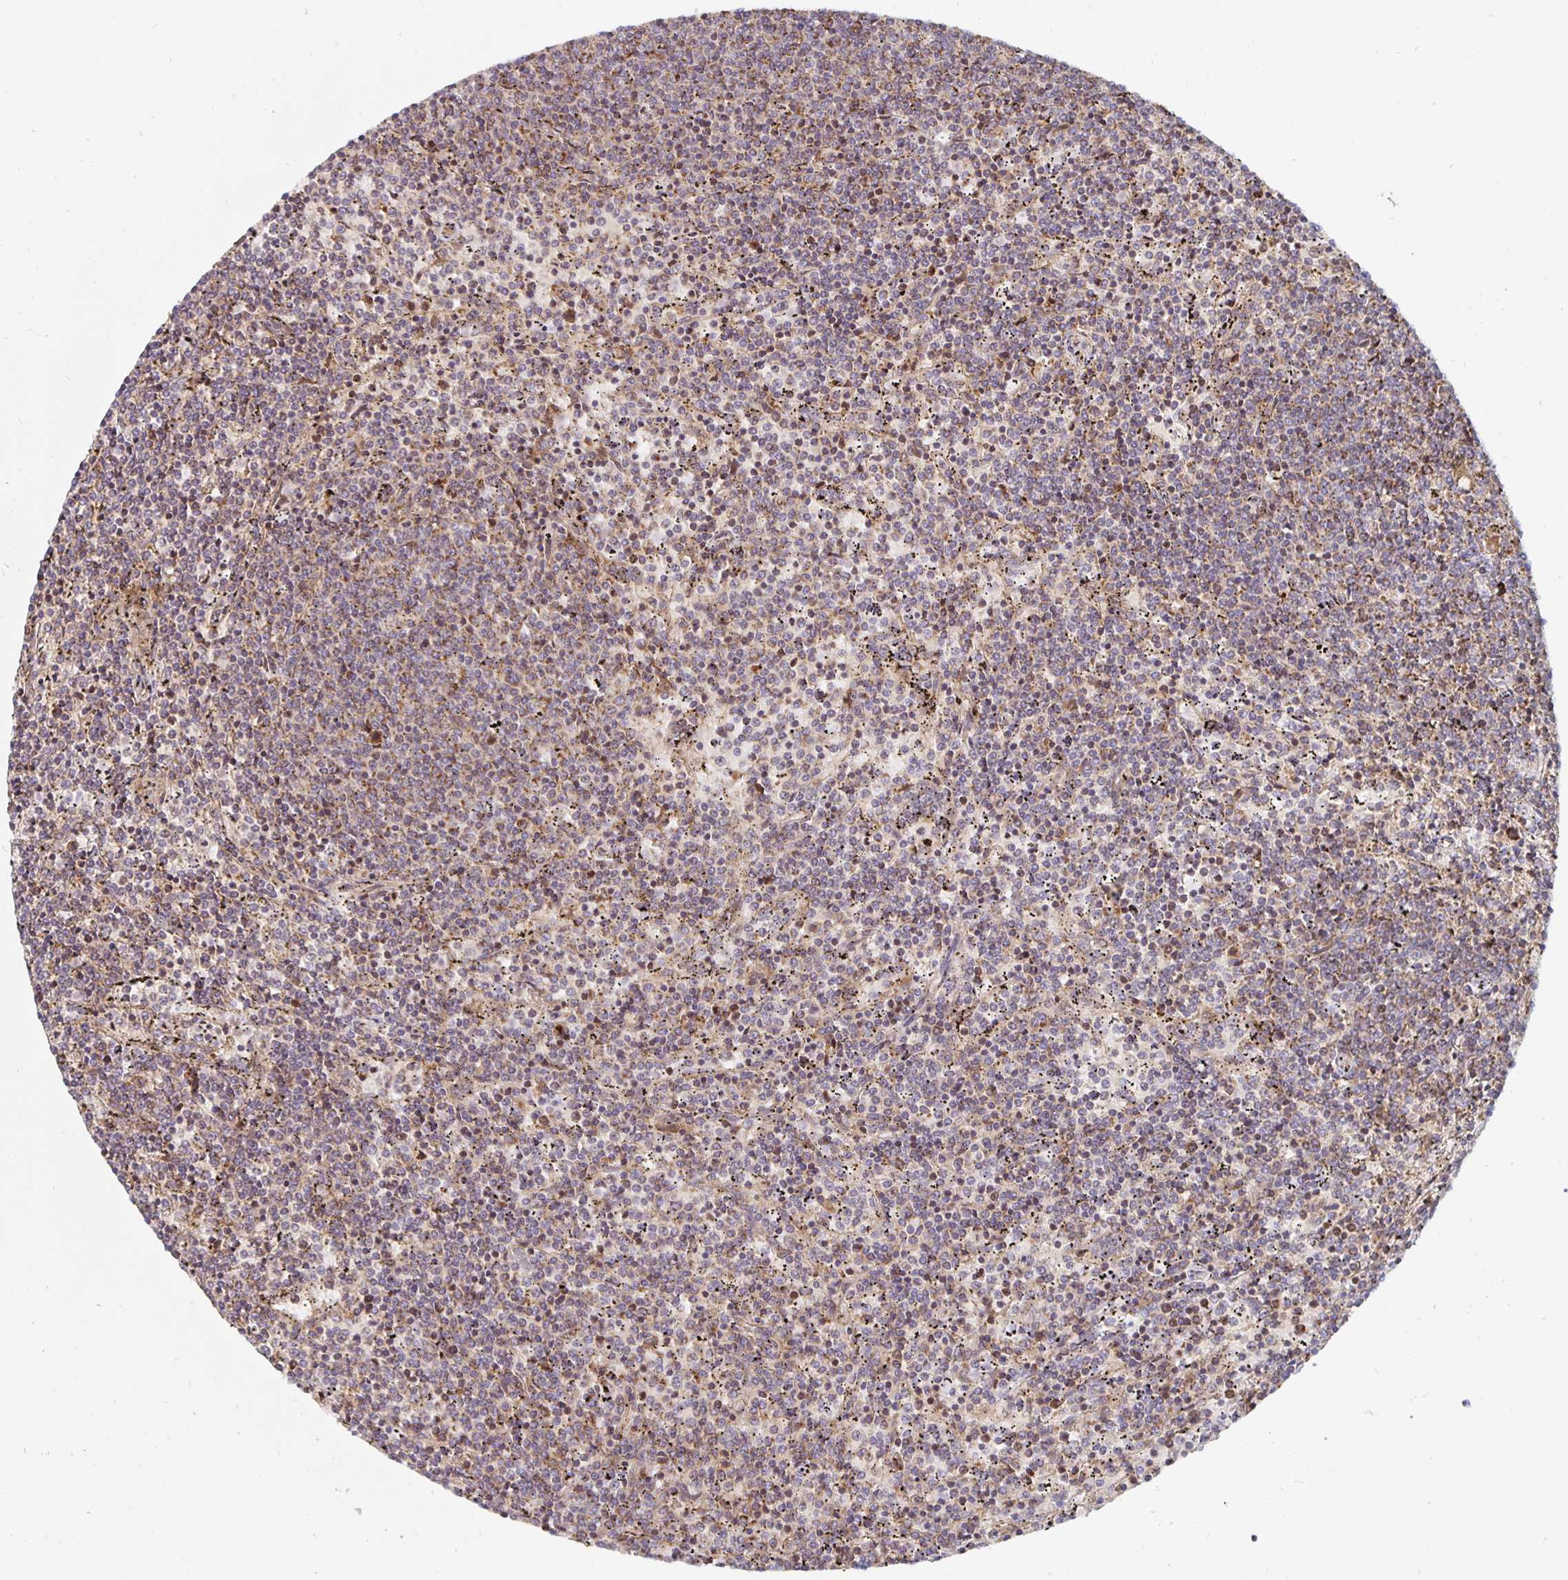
{"staining": {"intensity": "moderate", "quantity": "25%-75%", "location": "cytoplasmic/membranous"}, "tissue": "lymphoma", "cell_type": "Tumor cells", "image_type": "cancer", "snomed": [{"axis": "morphology", "description": "Malignant lymphoma, non-Hodgkin's type, Low grade"}, {"axis": "topography", "description": "Spleen"}], "caption": "Protein expression analysis of malignant lymphoma, non-Hodgkin's type (low-grade) demonstrates moderate cytoplasmic/membranous positivity in about 25%-75% of tumor cells.", "gene": "MRPL28", "patient": {"sex": "female", "age": 50}}